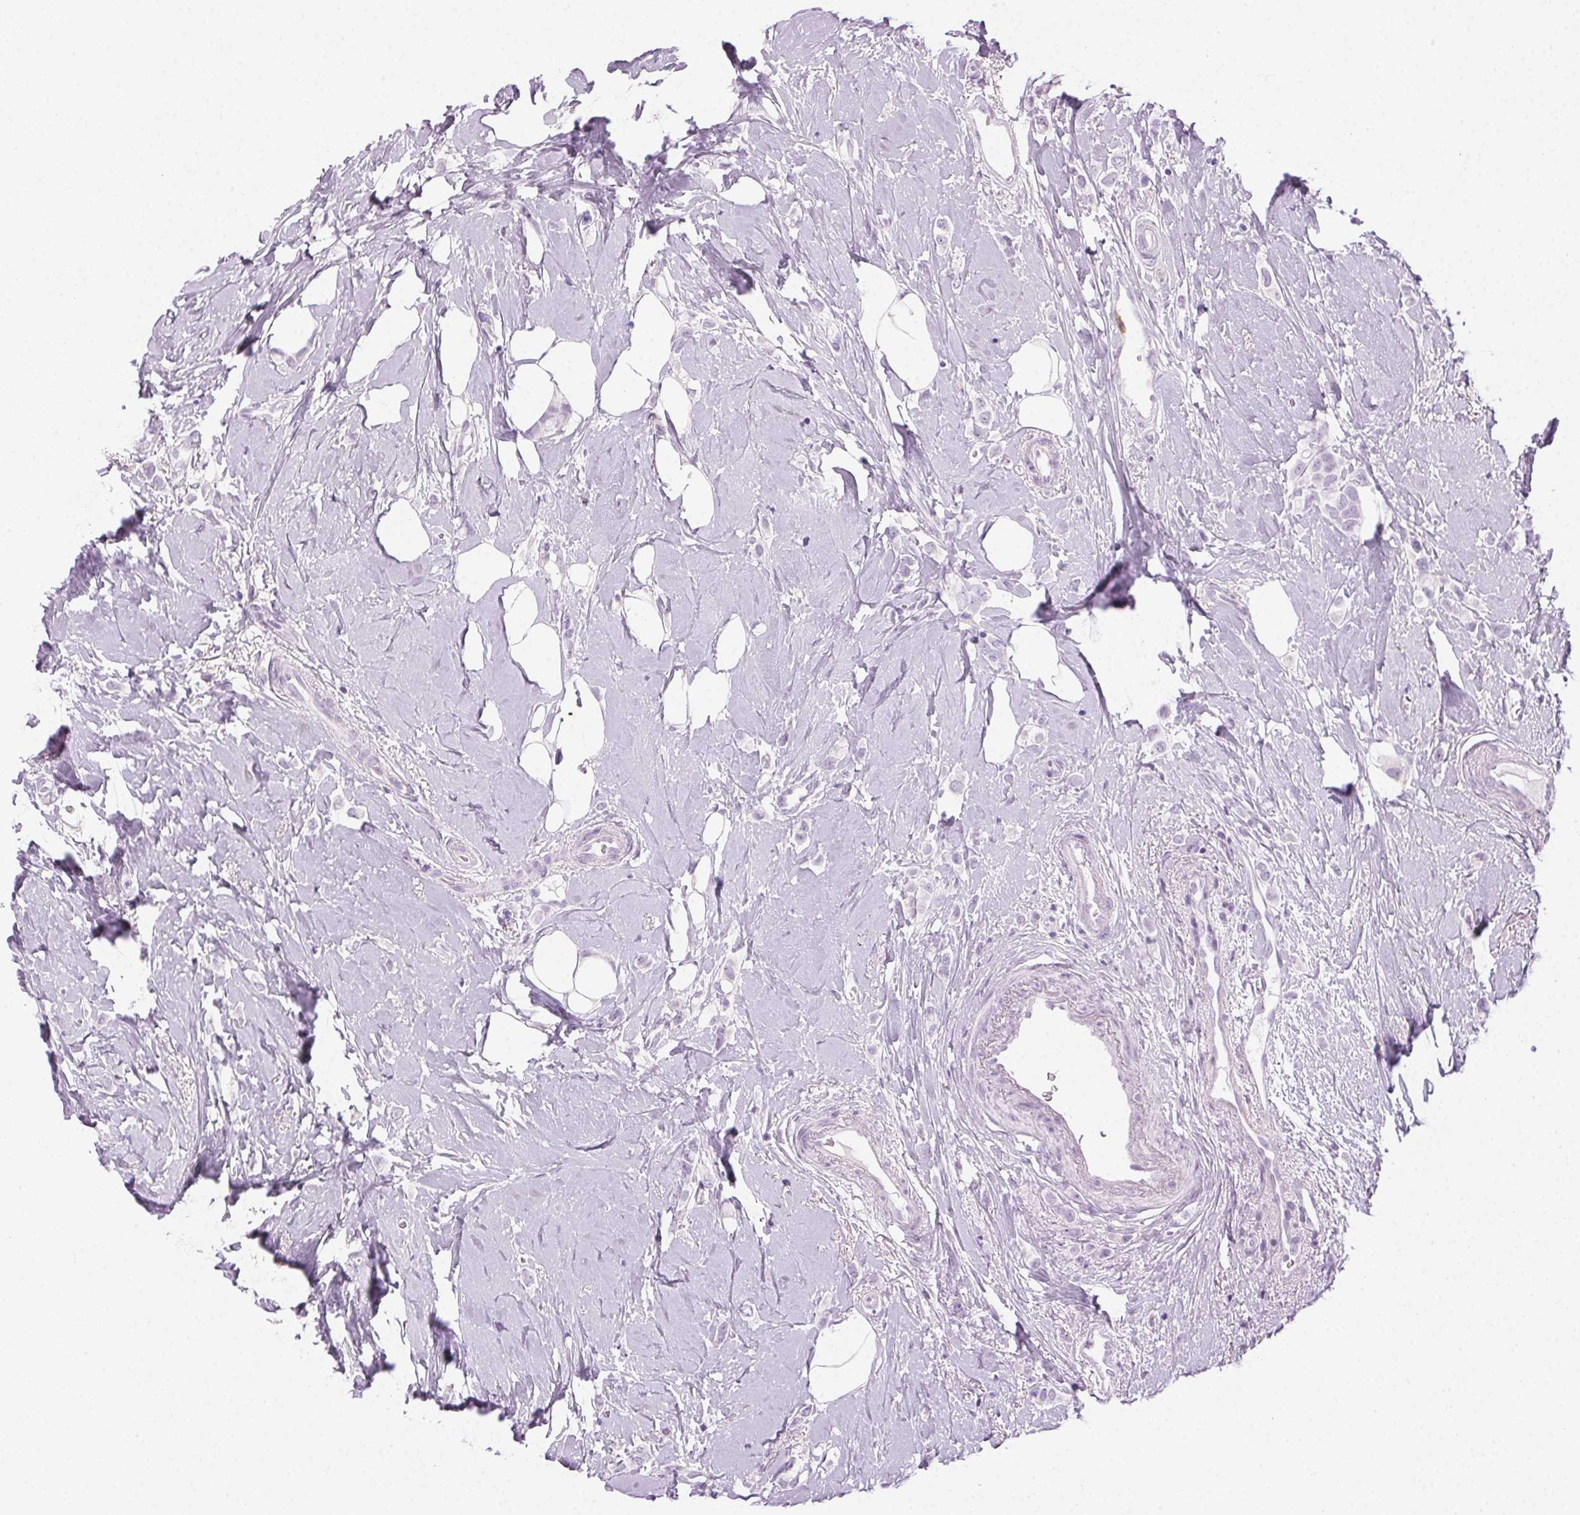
{"staining": {"intensity": "negative", "quantity": "none", "location": "none"}, "tissue": "breast cancer", "cell_type": "Tumor cells", "image_type": "cancer", "snomed": [{"axis": "morphology", "description": "Lobular carcinoma"}, {"axis": "topography", "description": "Breast"}], "caption": "Tumor cells show no significant positivity in lobular carcinoma (breast).", "gene": "MPO", "patient": {"sex": "female", "age": 66}}